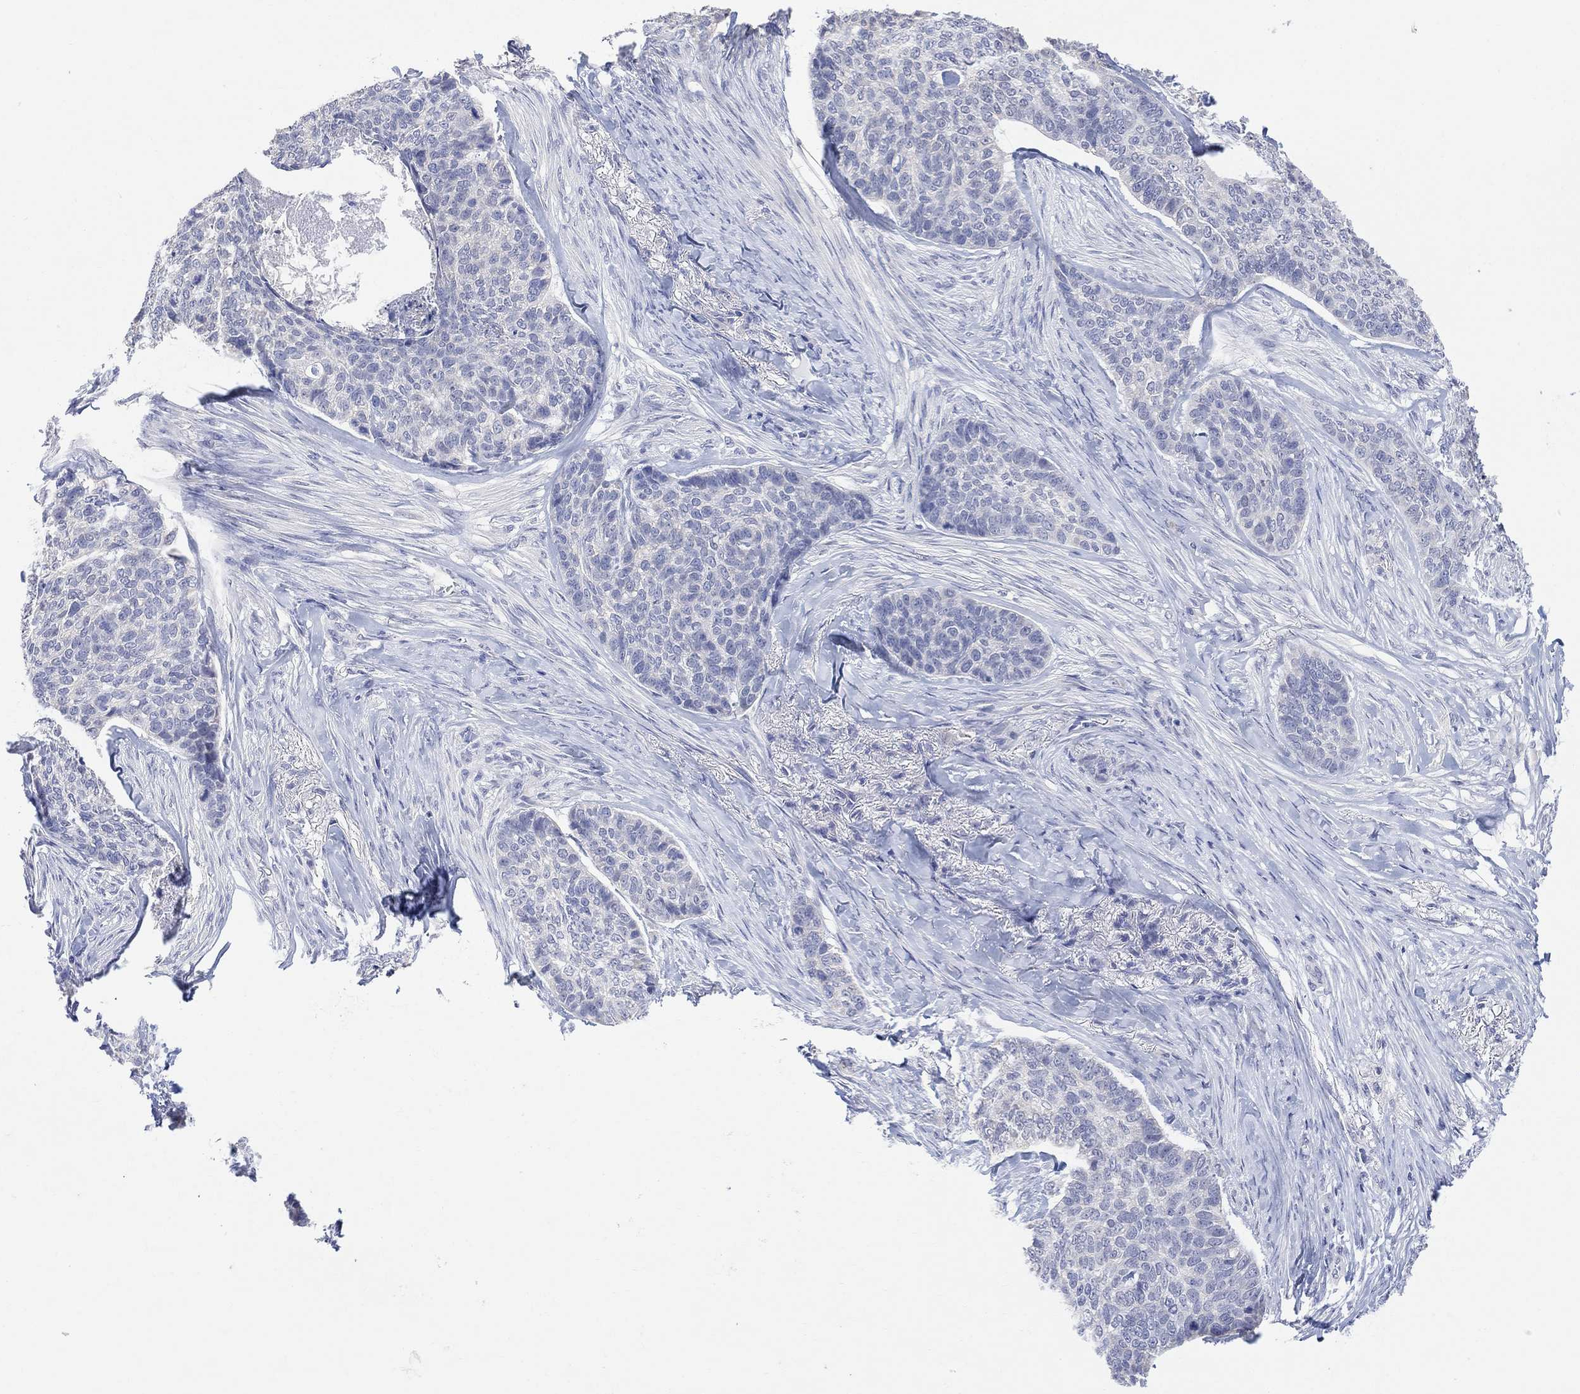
{"staining": {"intensity": "negative", "quantity": "none", "location": "none"}, "tissue": "skin cancer", "cell_type": "Tumor cells", "image_type": "cancer", "snomed": [{"axis": "morphology", "description": "Basal cell carcinoma"}, {"axis": "topography", "description": "Skin"}], "caption": "This is an immunohistochemistry photomicrograph of human skin basal cell carcinoma. There is no positivity in tumor cells.", "gene": "FBP2", "patient": {"sex": "female", "age": 69}}